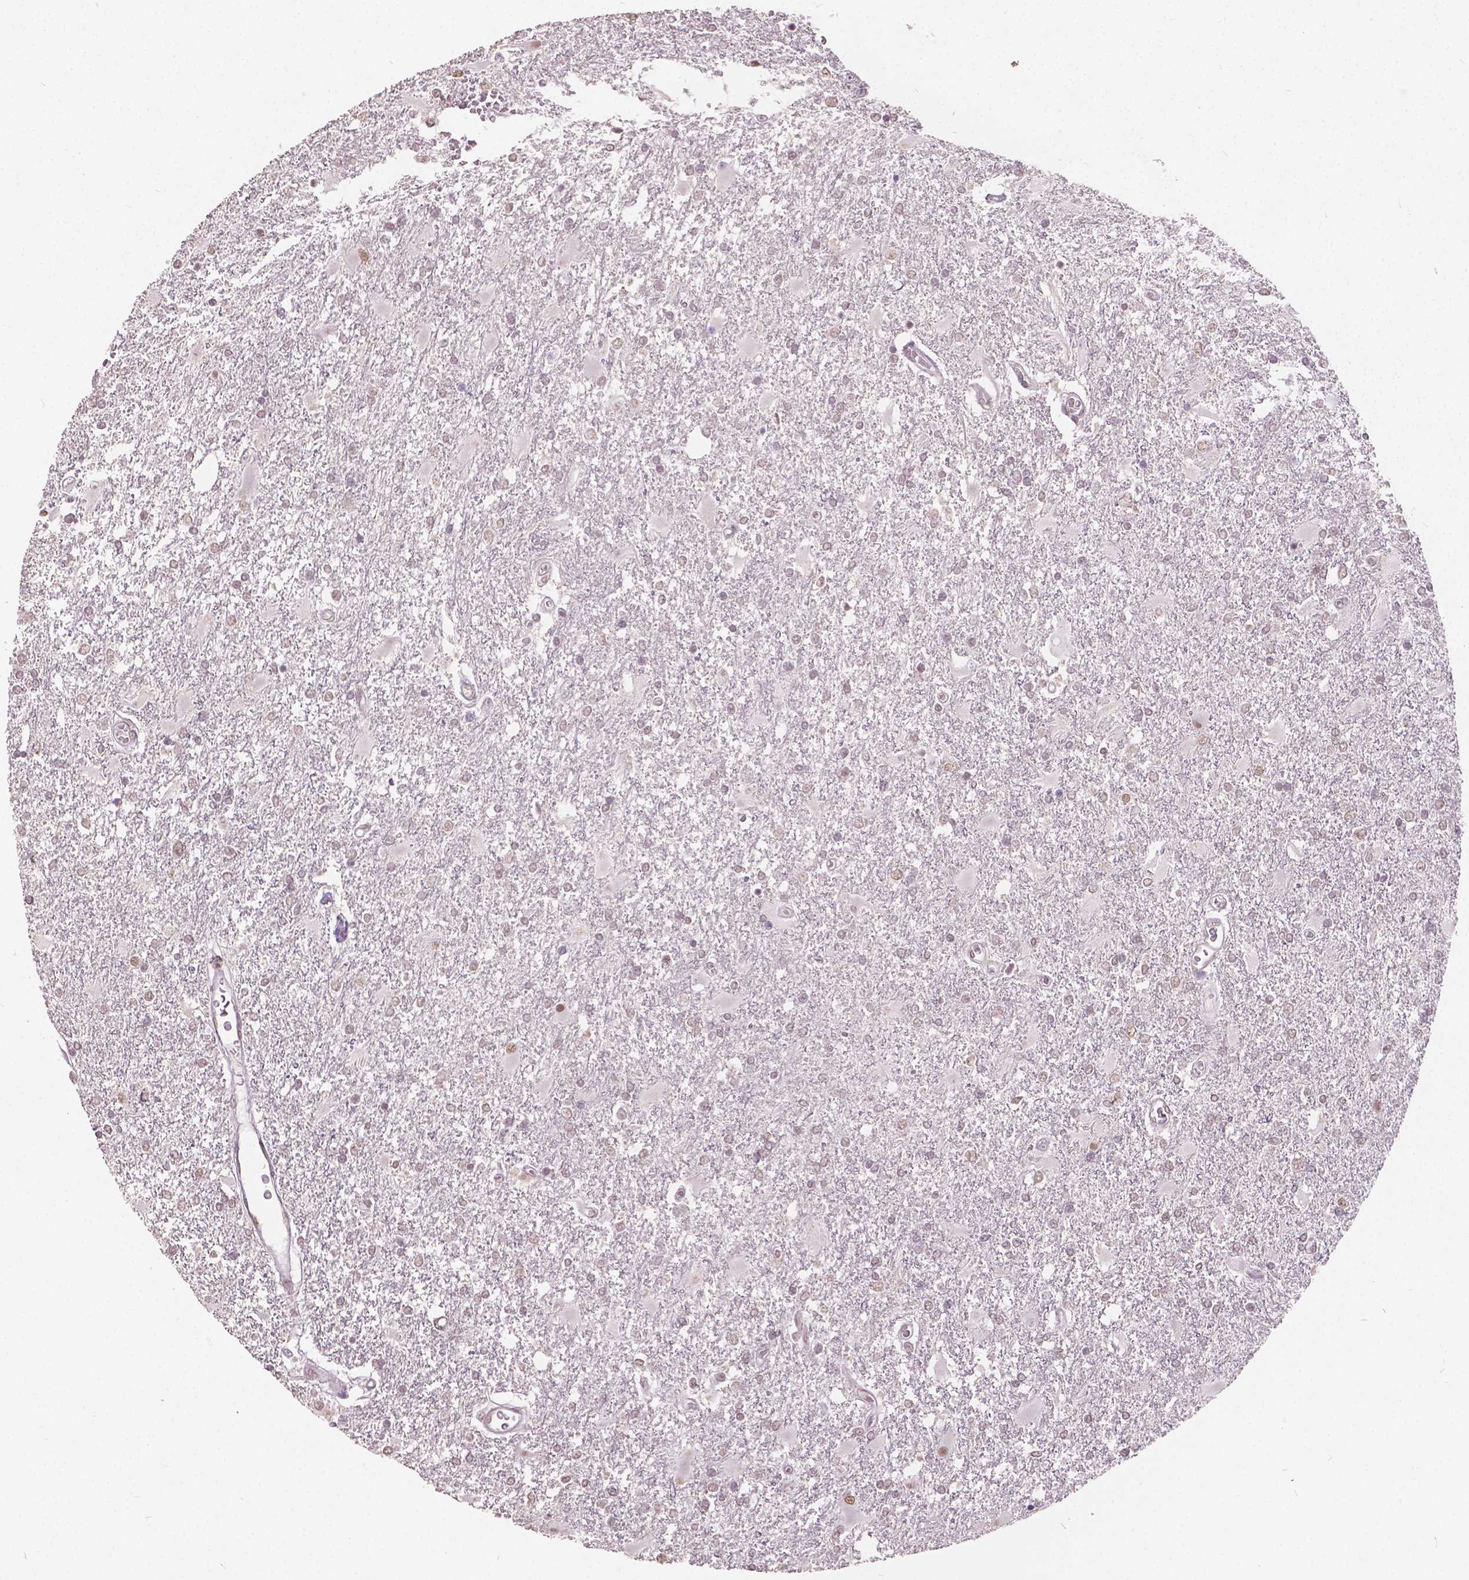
{"staining": {"intensity": "weak", "quantity": ">75%", "location": "nuclear"}, "tissue": "glioma", "cell_type": "Tumor cells", "image_type": "cancer", "snomed": [{"axis": "morphology", "description": "Glioma, malignant, High grade"}, {"axis": "topography", "description": "Cerebral cortex"}], "caption": "DAB immunohistochemical staining of human glioma displays weak nuclear protein positivity in approximately >75% of tumor cells.", "gene": "HOXA10", "patient": {"sex": "male", "age": 79}}